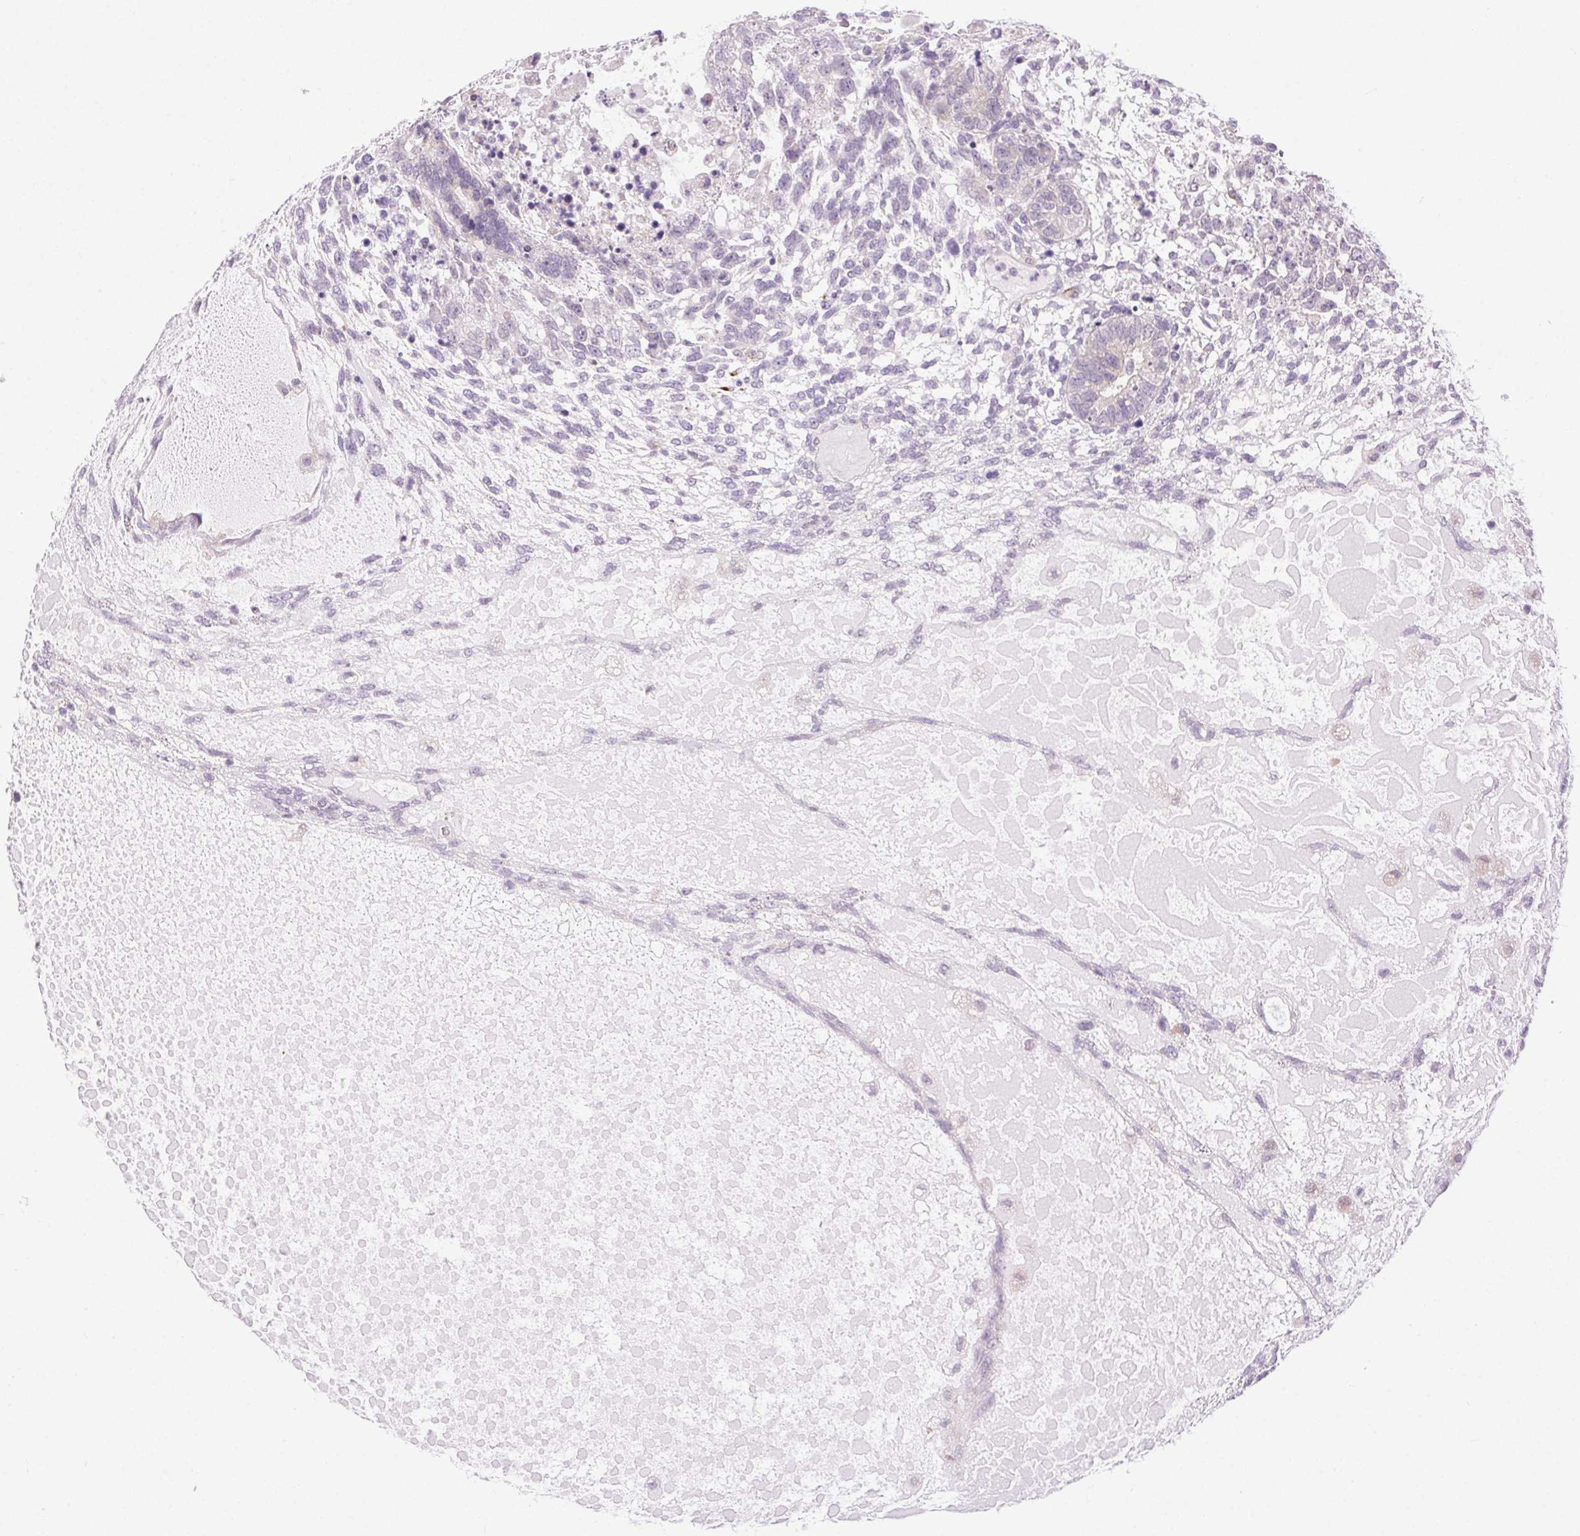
{"staining": {"intensity": "negative", "quantity": "none", "location": "none"}, "tissue": "testis cancer", "cell_type": "Tumor cells", "image_type": "cancer", "snomed": [{"axis": "morphology", "description": "Carcinoma, Embryonal, NOS"}, {"axis": "topography", "description": "Testis"}], "caption": "Immunohistochemical staining of embryonal carcinoma (testis) exhibits no significant positivity in tumor cells.", "gene": "SYT11", "patient": {"sex": "male", "age": 23}}